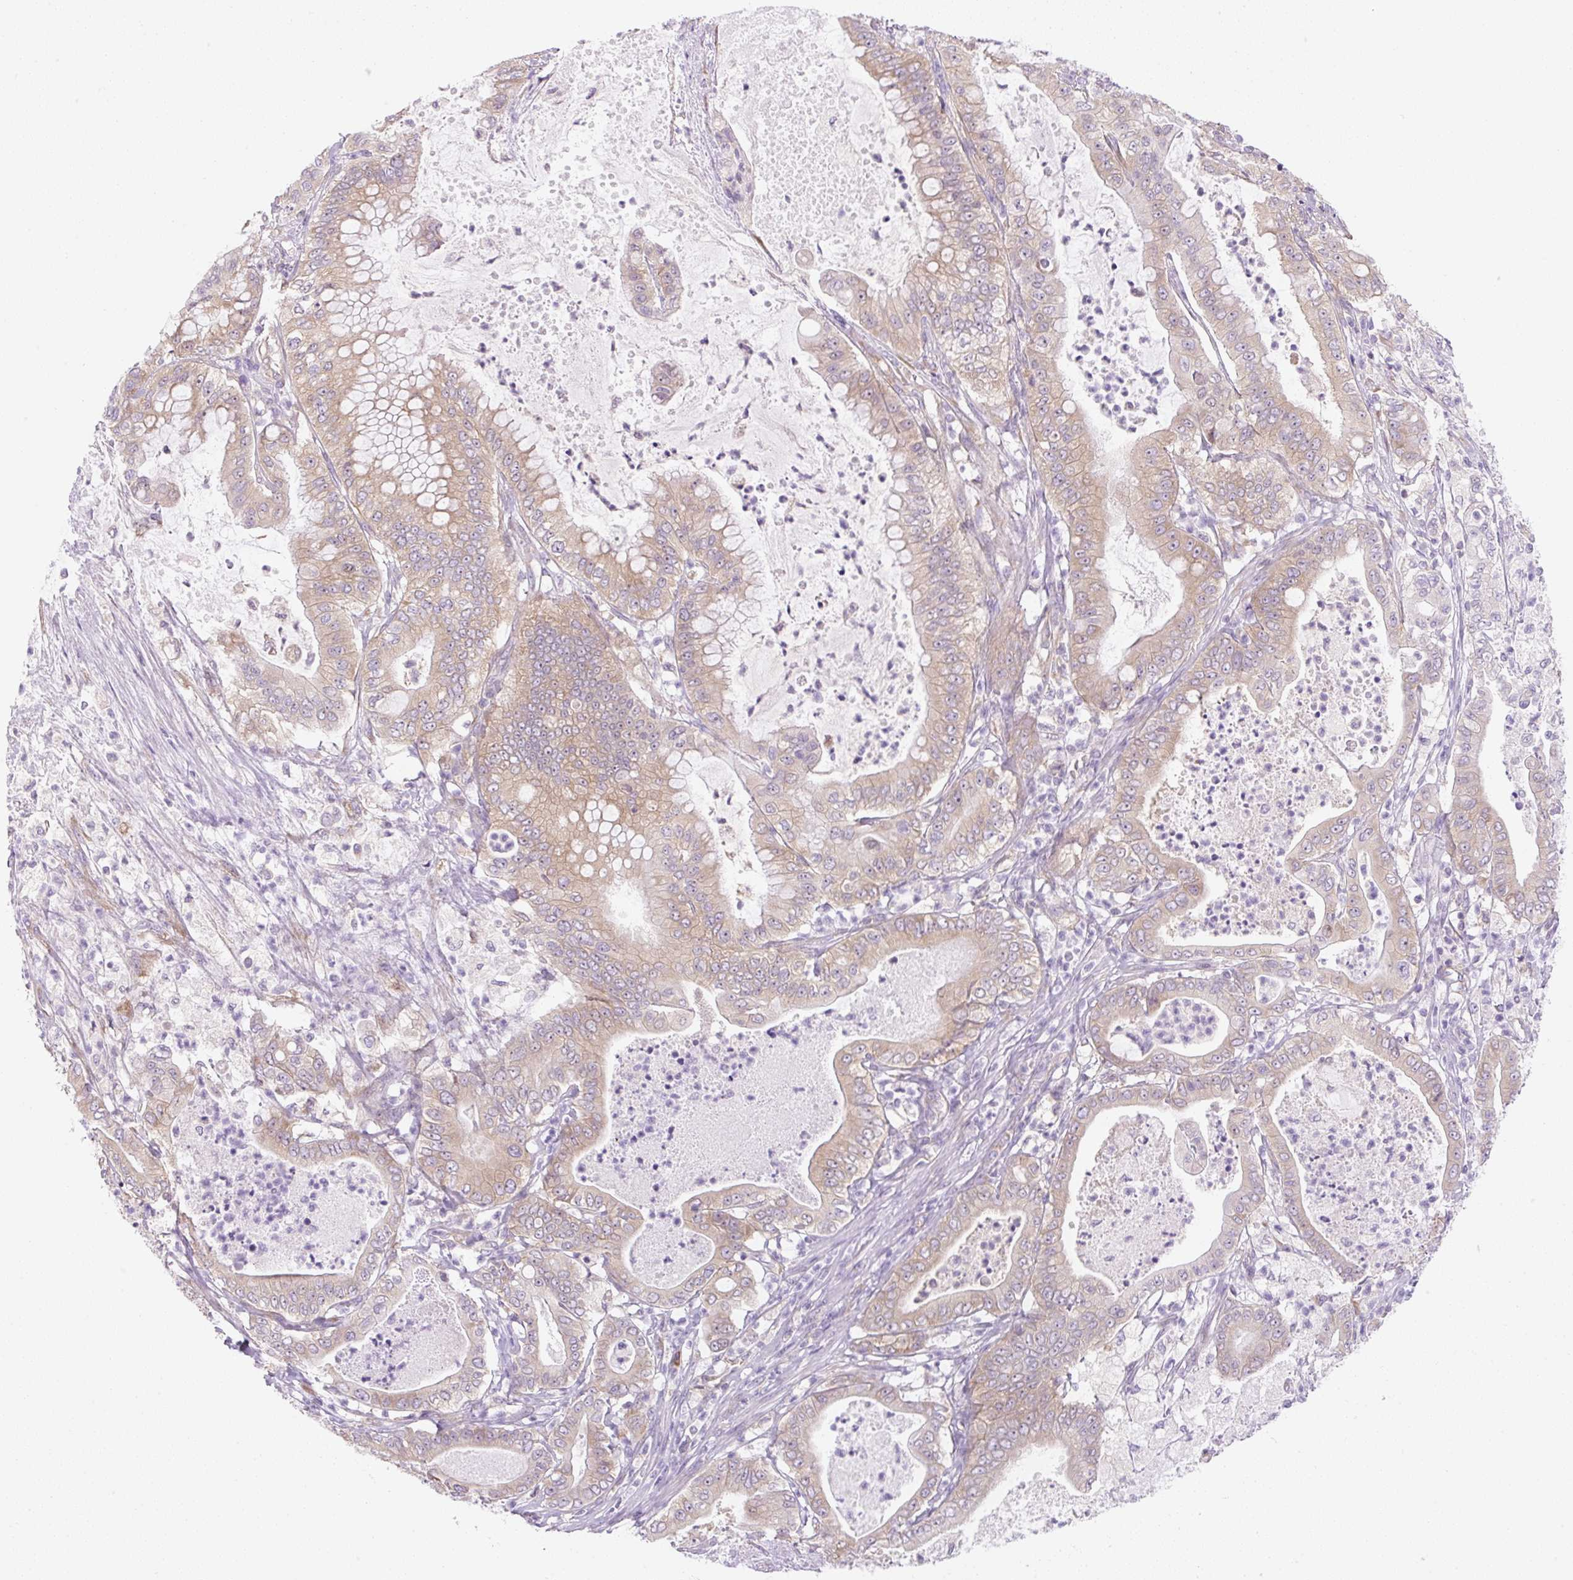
{"staining": {"intensity": "weak", "quantity": ">75%", "location": "cytoplasmic/membranous"}, "tissue": "pancreatic cancer", "cell_type": "Tumor cells", "image_type": "cancer", "snomed": [{"axis": "morphology", "description": "Adenocarcinoma, NOS"}, {"axis": "topography", "description": "Pancreas"}], "caption": "A brown stain highlights weak cytoplasmic/membranous expression of a protein in adenocarcinoma (pancreatic) tumor cells.", "gene": "RPL18A", "patient": {"sex": "male", "age": 71}}